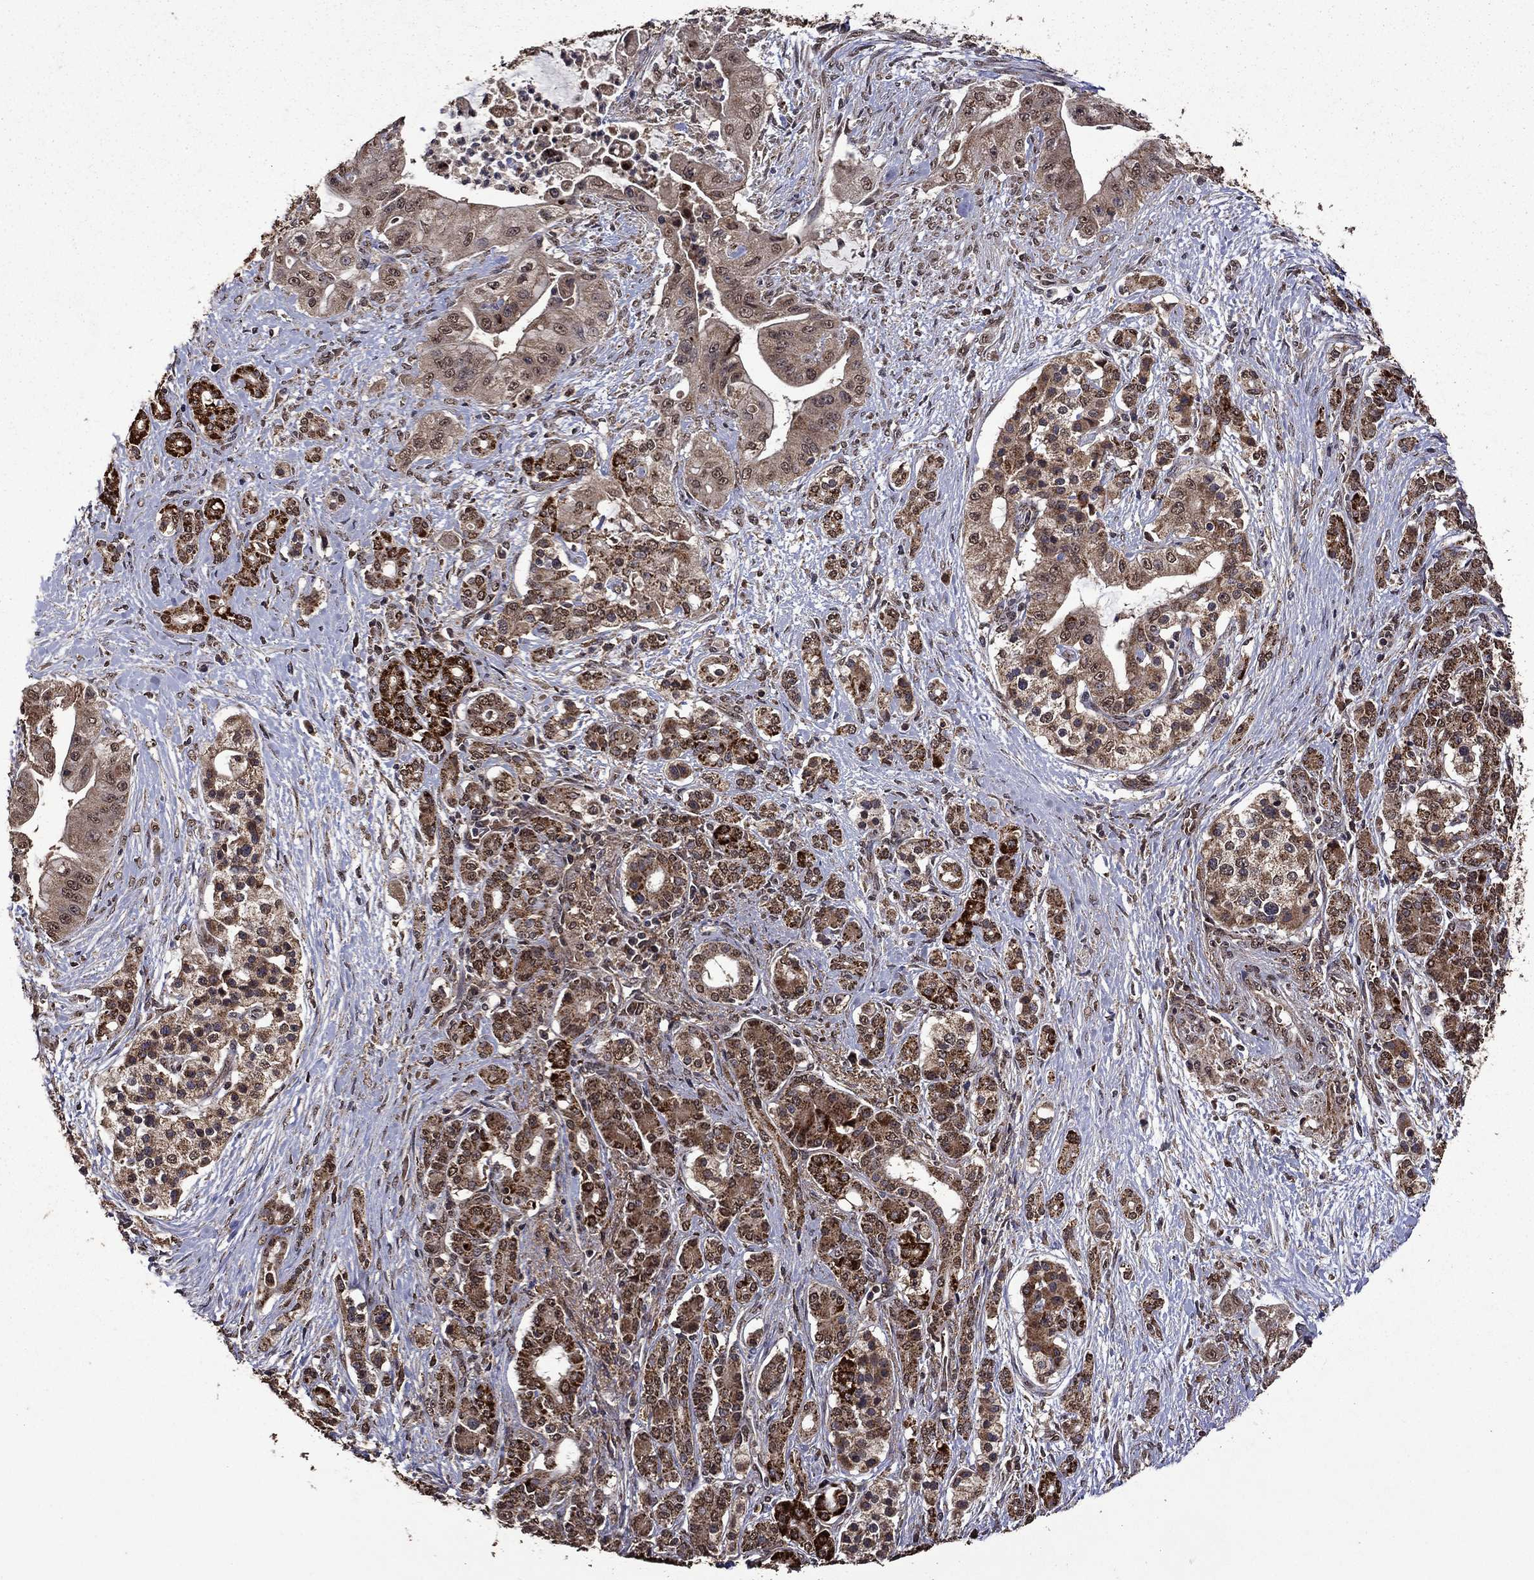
{"staining": {"intensity": "strong", "quantity": "<25%", "location": "cytoplasmic/membranous"}, "tissue": "pancreatic cancer", "cell_type": "Tumor cells", "image_type": "cancer", "snomed": [{"axis": "morphology", "description": "Normal tissue, NOS"}, {"axis": "morphology", "description": "Inflammation, NOS"}, {"axis": "morphology", "description": "Adenocarcinoma, NOS"}, {"axis": "topography", "description": "Pancreas"}], "caption": "Immunohistochemical staining of human pancreatic cancer reveals strong cytoplasmic/membranous protein staining in approximately <25% of tumor cells.", "gene": "ITM2B", "patient": {"sex": "male", "age": 57}}